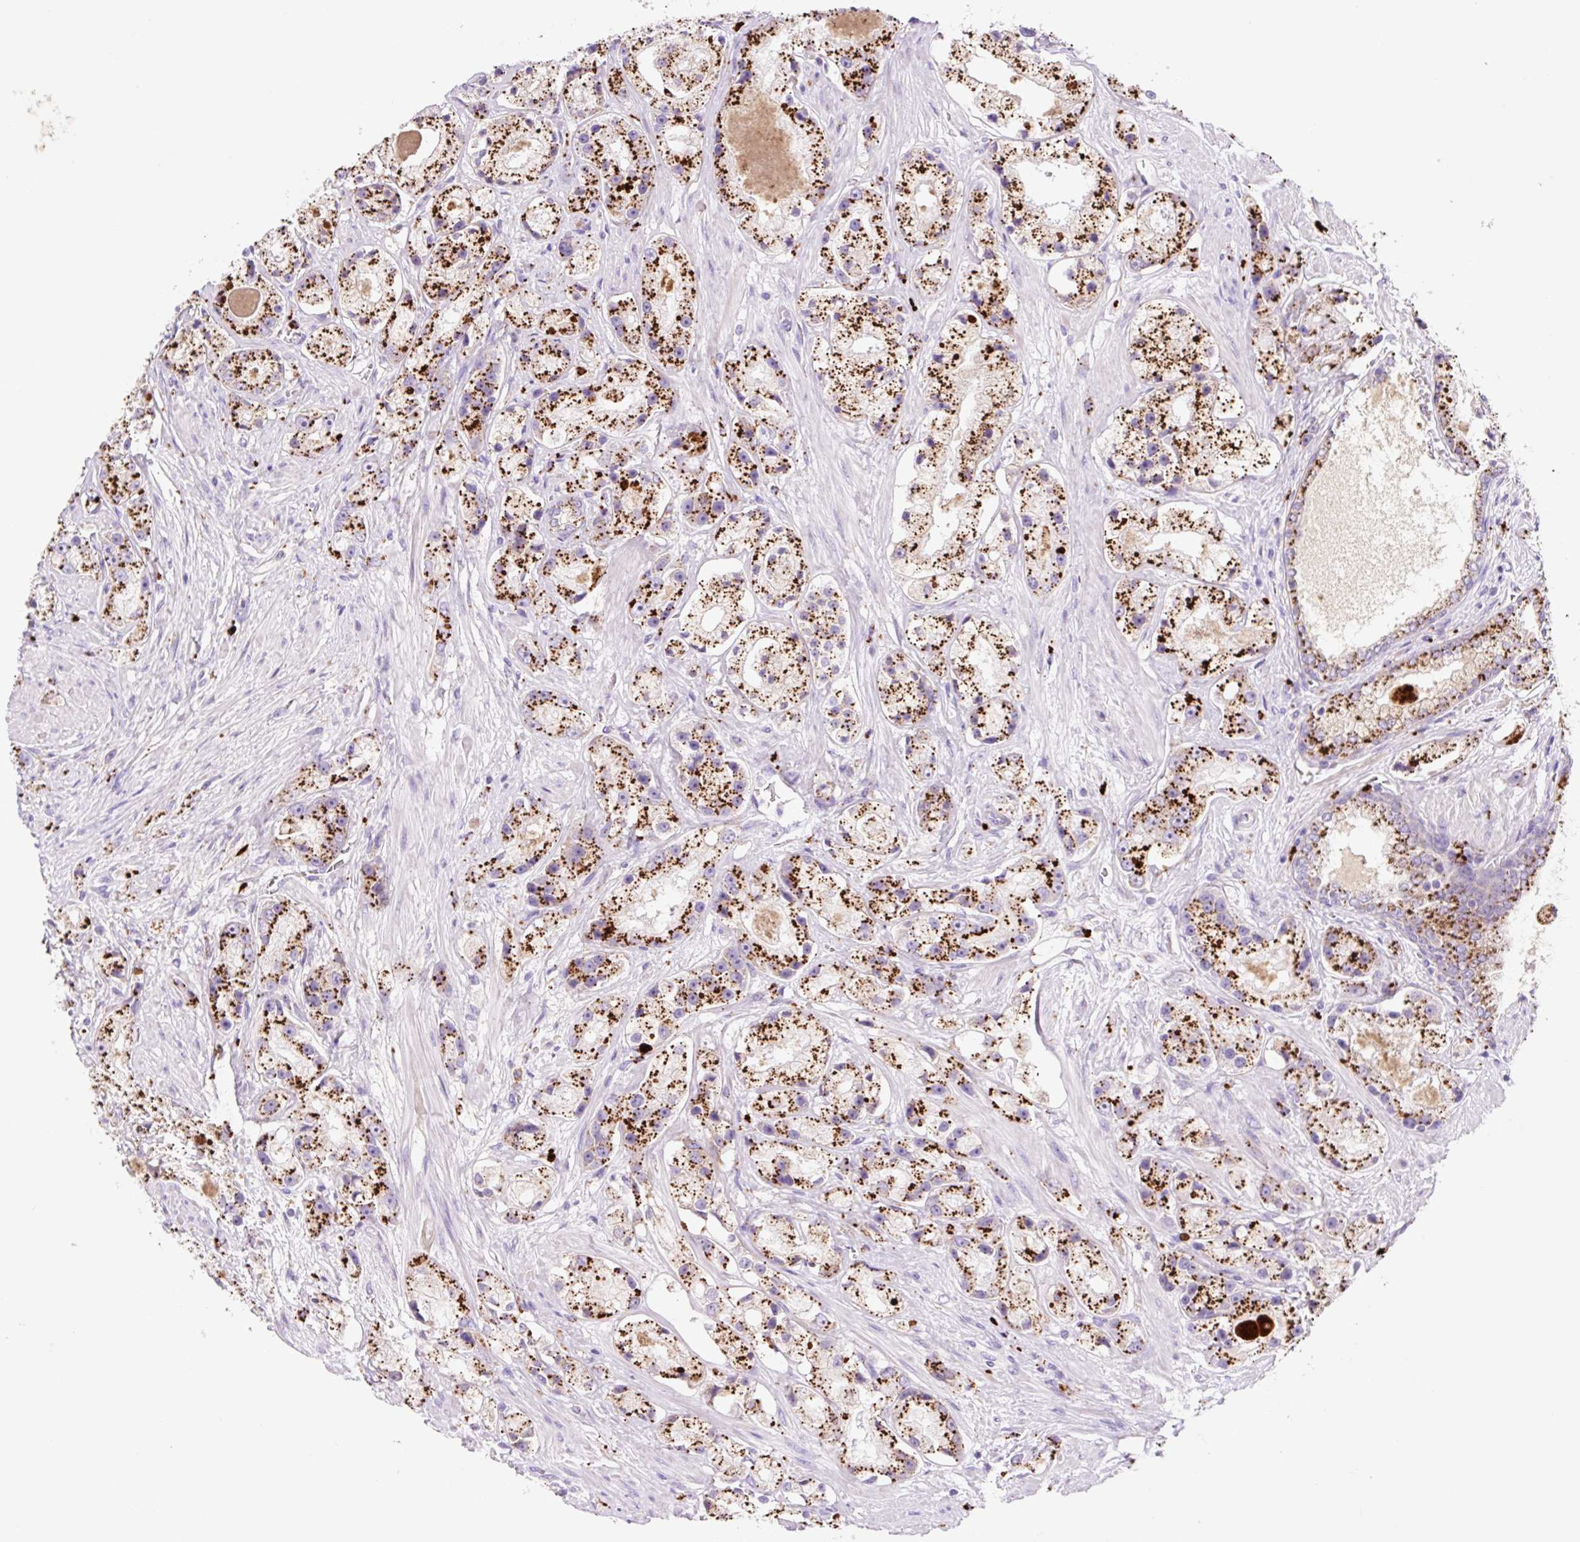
{"staining": {"intensity": "strong", "quantity": ">75%", "location": "cytoplasmic/membranous"}, "tissue": "prostate cancer", "cell_type": "Tumor cells", "image_type": "cancer", "snomed": [{"axis": "morphology", "description": "Adenocarcinoma, High grade"}, {"axis": "topography", "description": "Prostate"}], "caption": "A brown stain shows strong cytoplasmic/membranous positivity of a protein in human prostate cancer (adenocarcinoma (high-grade)) tumor cells.", "gene": "HEXA", "patient": {"sex": "male", "age": 67}}